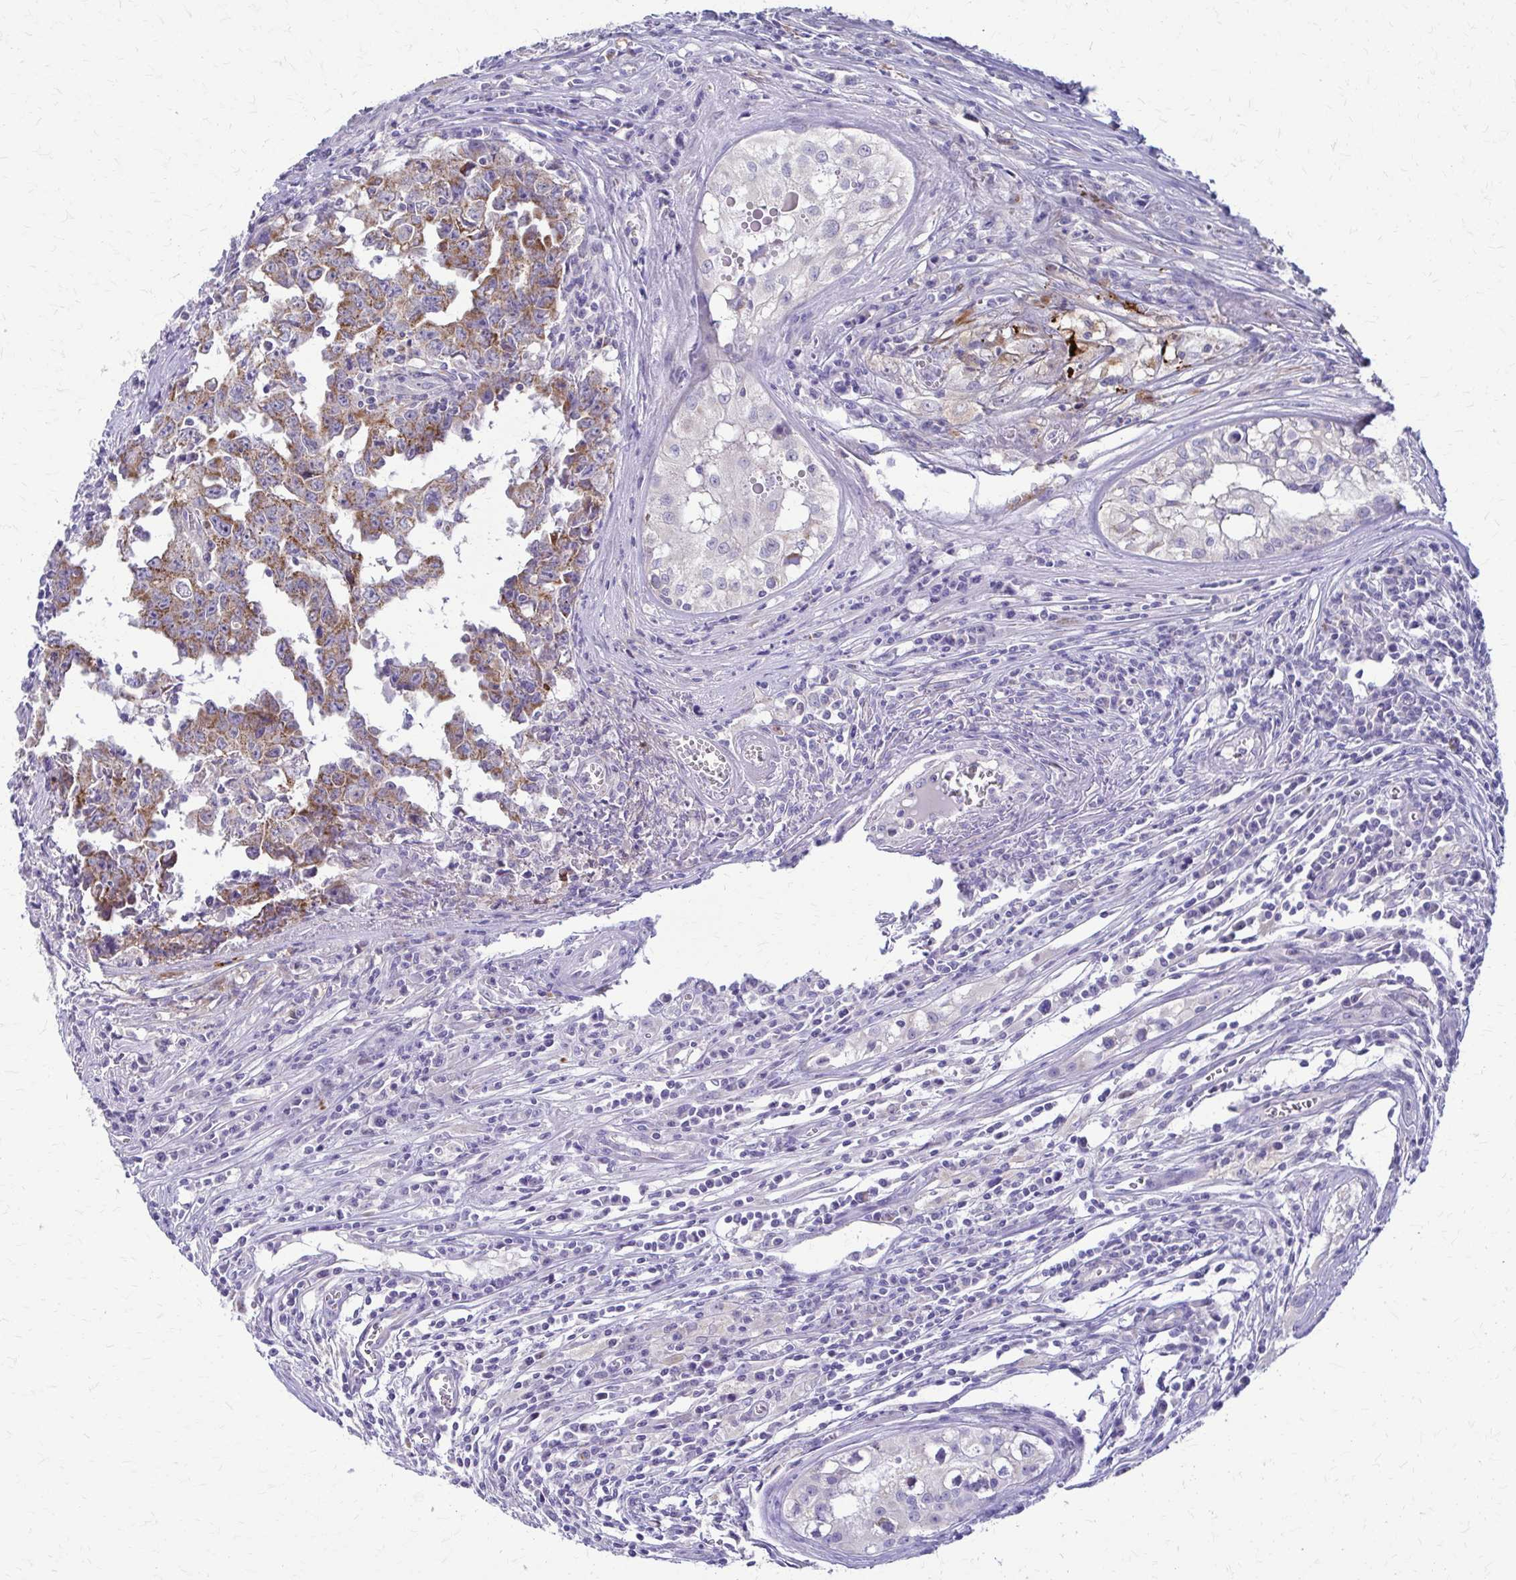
{"staining": {"intensity": "moderate", "quantity": ">75%", "location": "cytoplasmic/membranous"}, "tissue": "testis cancer", "cell_type": "Tumor cells", "image_type": "cancer", "snomed": [{"axis": "morphology", "description": "Carcinoma, Embryonal, NOS"}, {"axis": "topography", "description": "Testis"}], "caption": "High-magnification brightfield microscopy of testis embryonal carcinoma stained with DAB (3,3'-diaminobenzidine) (brown) and counterstained with hematoxylin (blue). tumor cells exhibit moderate cytoplasmic/membranous expression is appreciated in about>75% of cells. (Brightfield microscopy of DAB IHC at high magnification).", "gene": "SAMD13", "patient": {"sex": "male", "age": 22}}